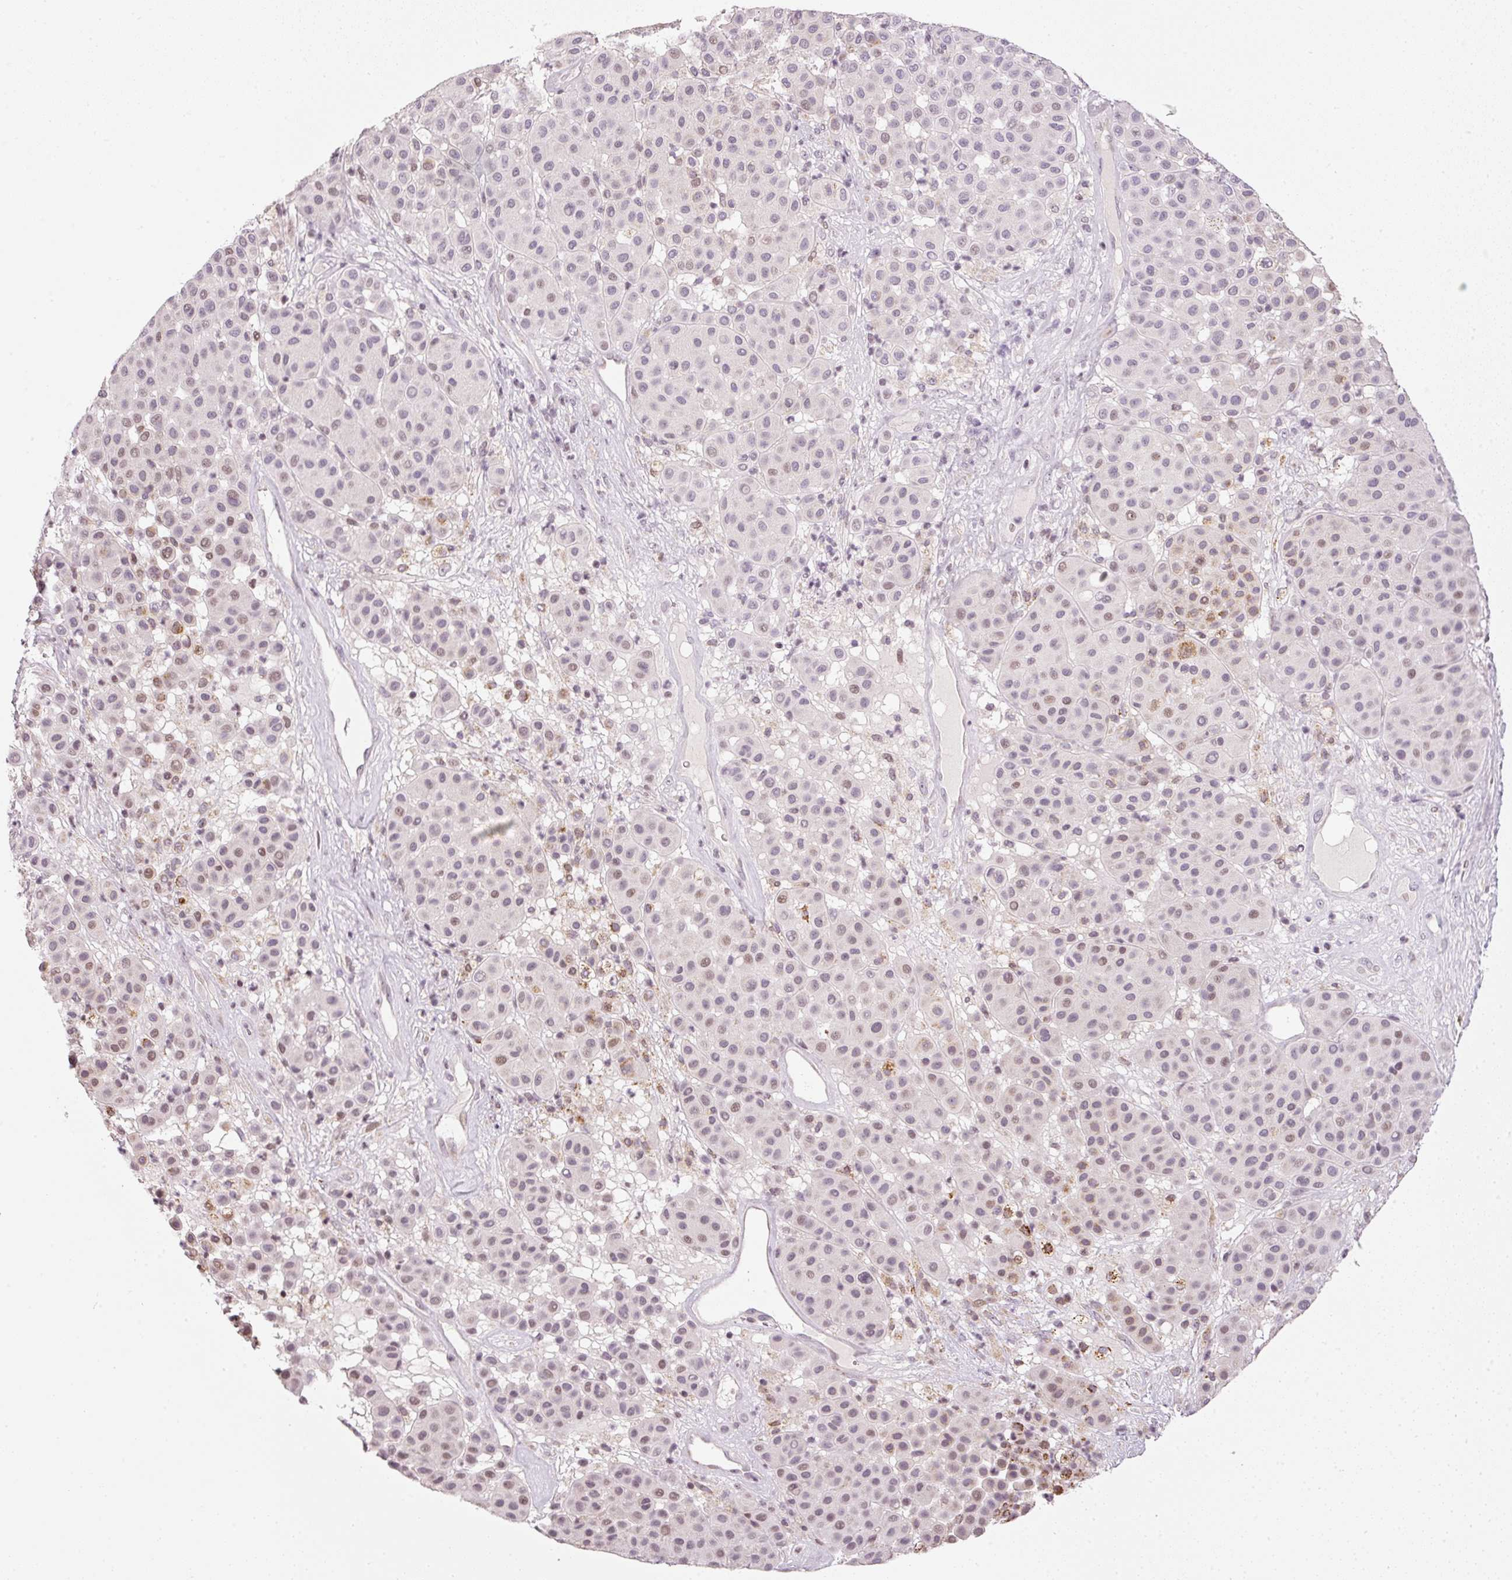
{"staining": {"intensity": "weak", "quantity": "25%-75%", "location": "cytoplasmic/membranous,nuclear"}, "tissue": "melanoma", "cell_type": "Tumor cells", "image_type": "cancer", "snomed": [{"axis": "morphology", "description": "Malignant melanoma, Metastatic site"}, {"axis": "topography", "description": "Smooth muscle"}], "caption": "Malignant melanoma (metastatic site) was stained to show a protein in brown. There is low levels of weak cytoplasmic/membranous and nuclear positivity in approximately 25%-75% of tumor cells. Immunohistochemistry stains the protein of interest in brown and the nuclei are stained blue.", "gene": "NRDE2", "patient": {"sex": "male", "age": 41}}